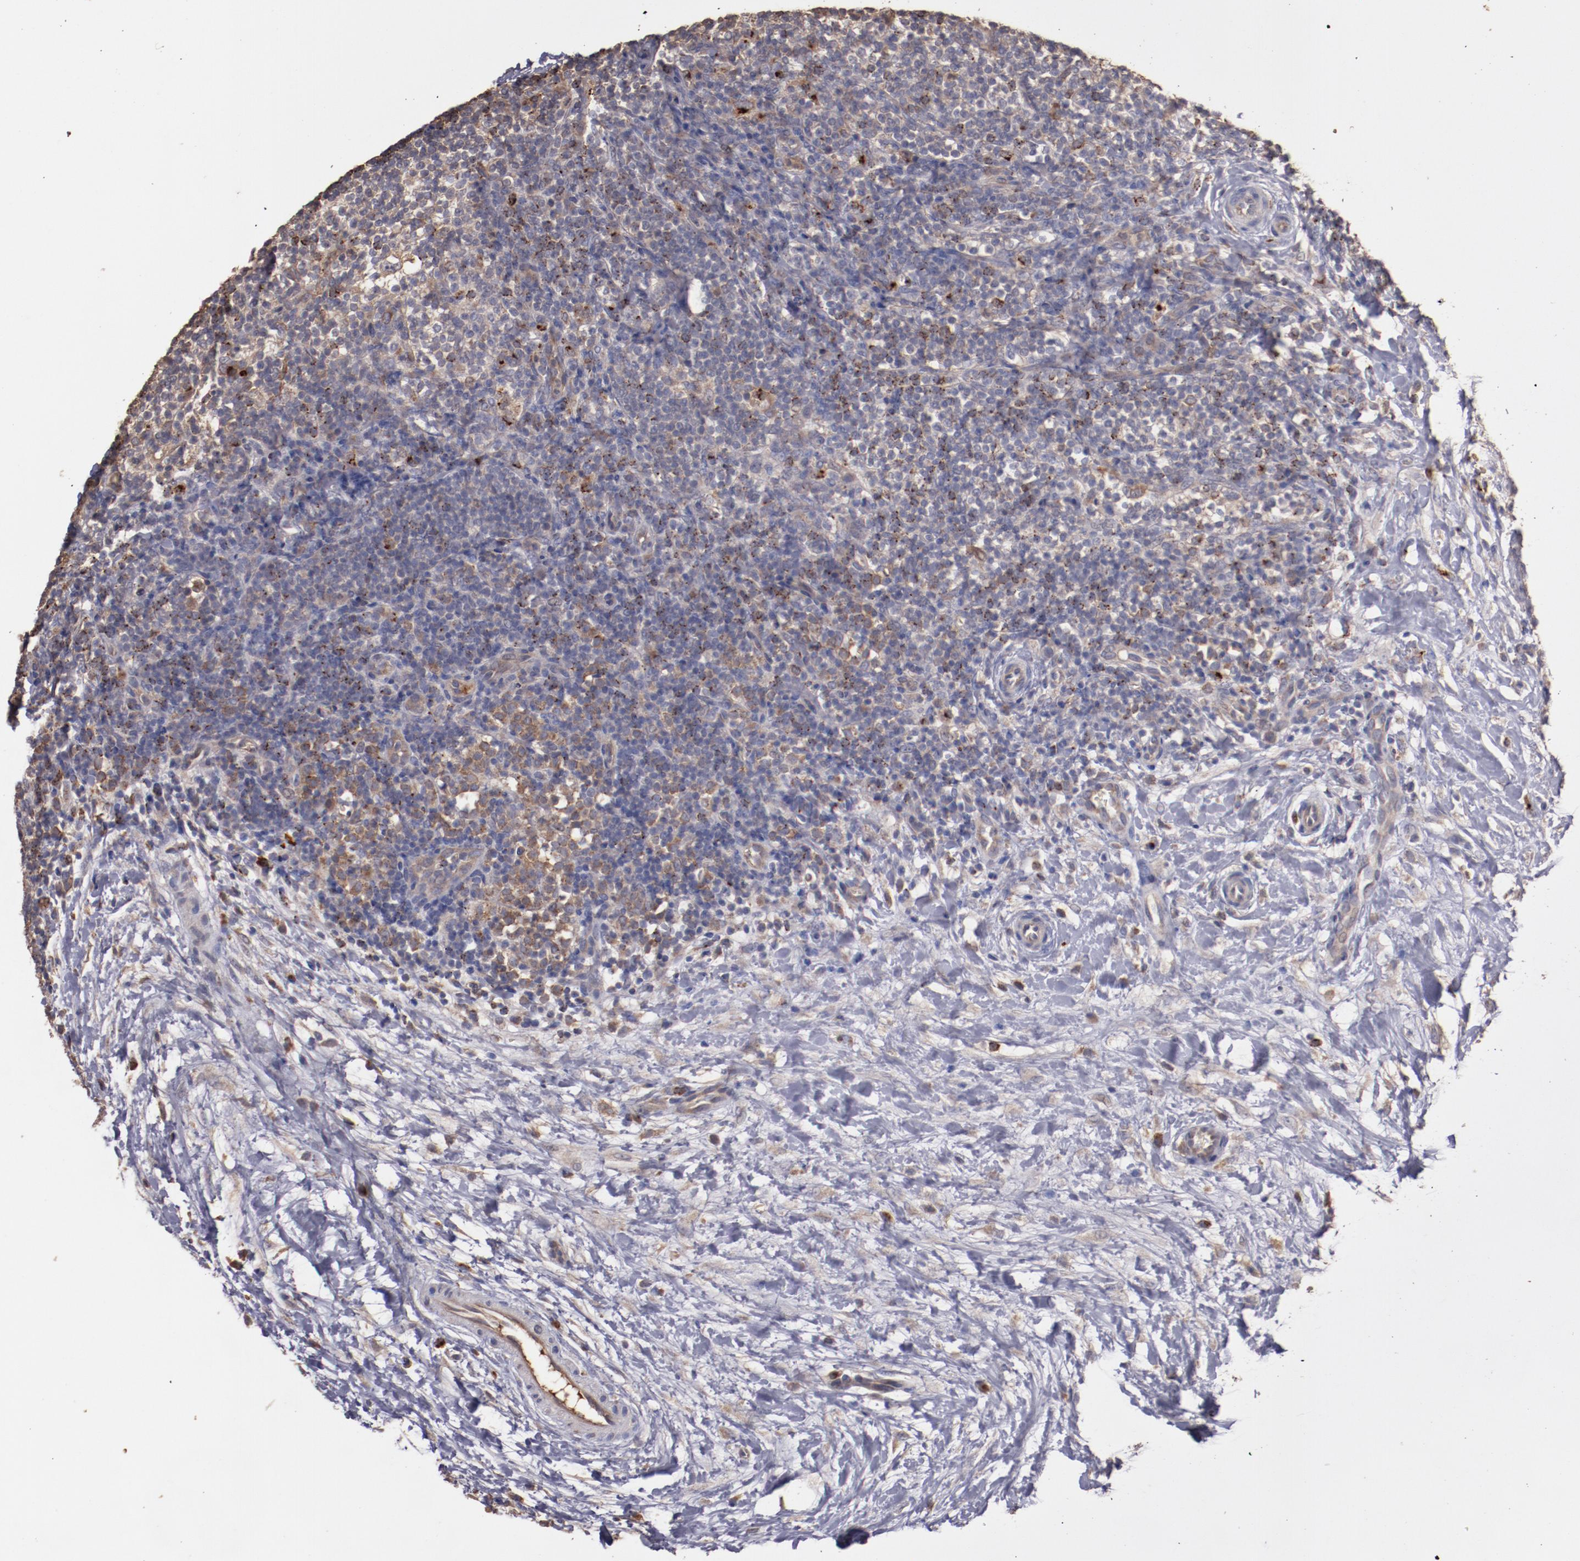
{"staining": {"intensity": "moderate", "quantity": "25%-75%", "location": "cytoplasmic/membranous"}, "tissue": "lymphoma", "cell_type": "Tumor cells", "image_type": "cancer", "snomed": [{"axis": "morphology", "description": "Malignant lymphoma, non-Hodgkin's type, Low grade"}, {"axis": "topography", "description": "Lymph node"}], "caption": "An immunohistochemistry (IHC) histopathology image of neoplastic tissue is shown. Protein staining in brown highlights moderate cytoplasmic/membranous positivity in lymphoma within tumor cells.", "gene": "SRRD", "patient": {"sex": "female", "age": 76}}